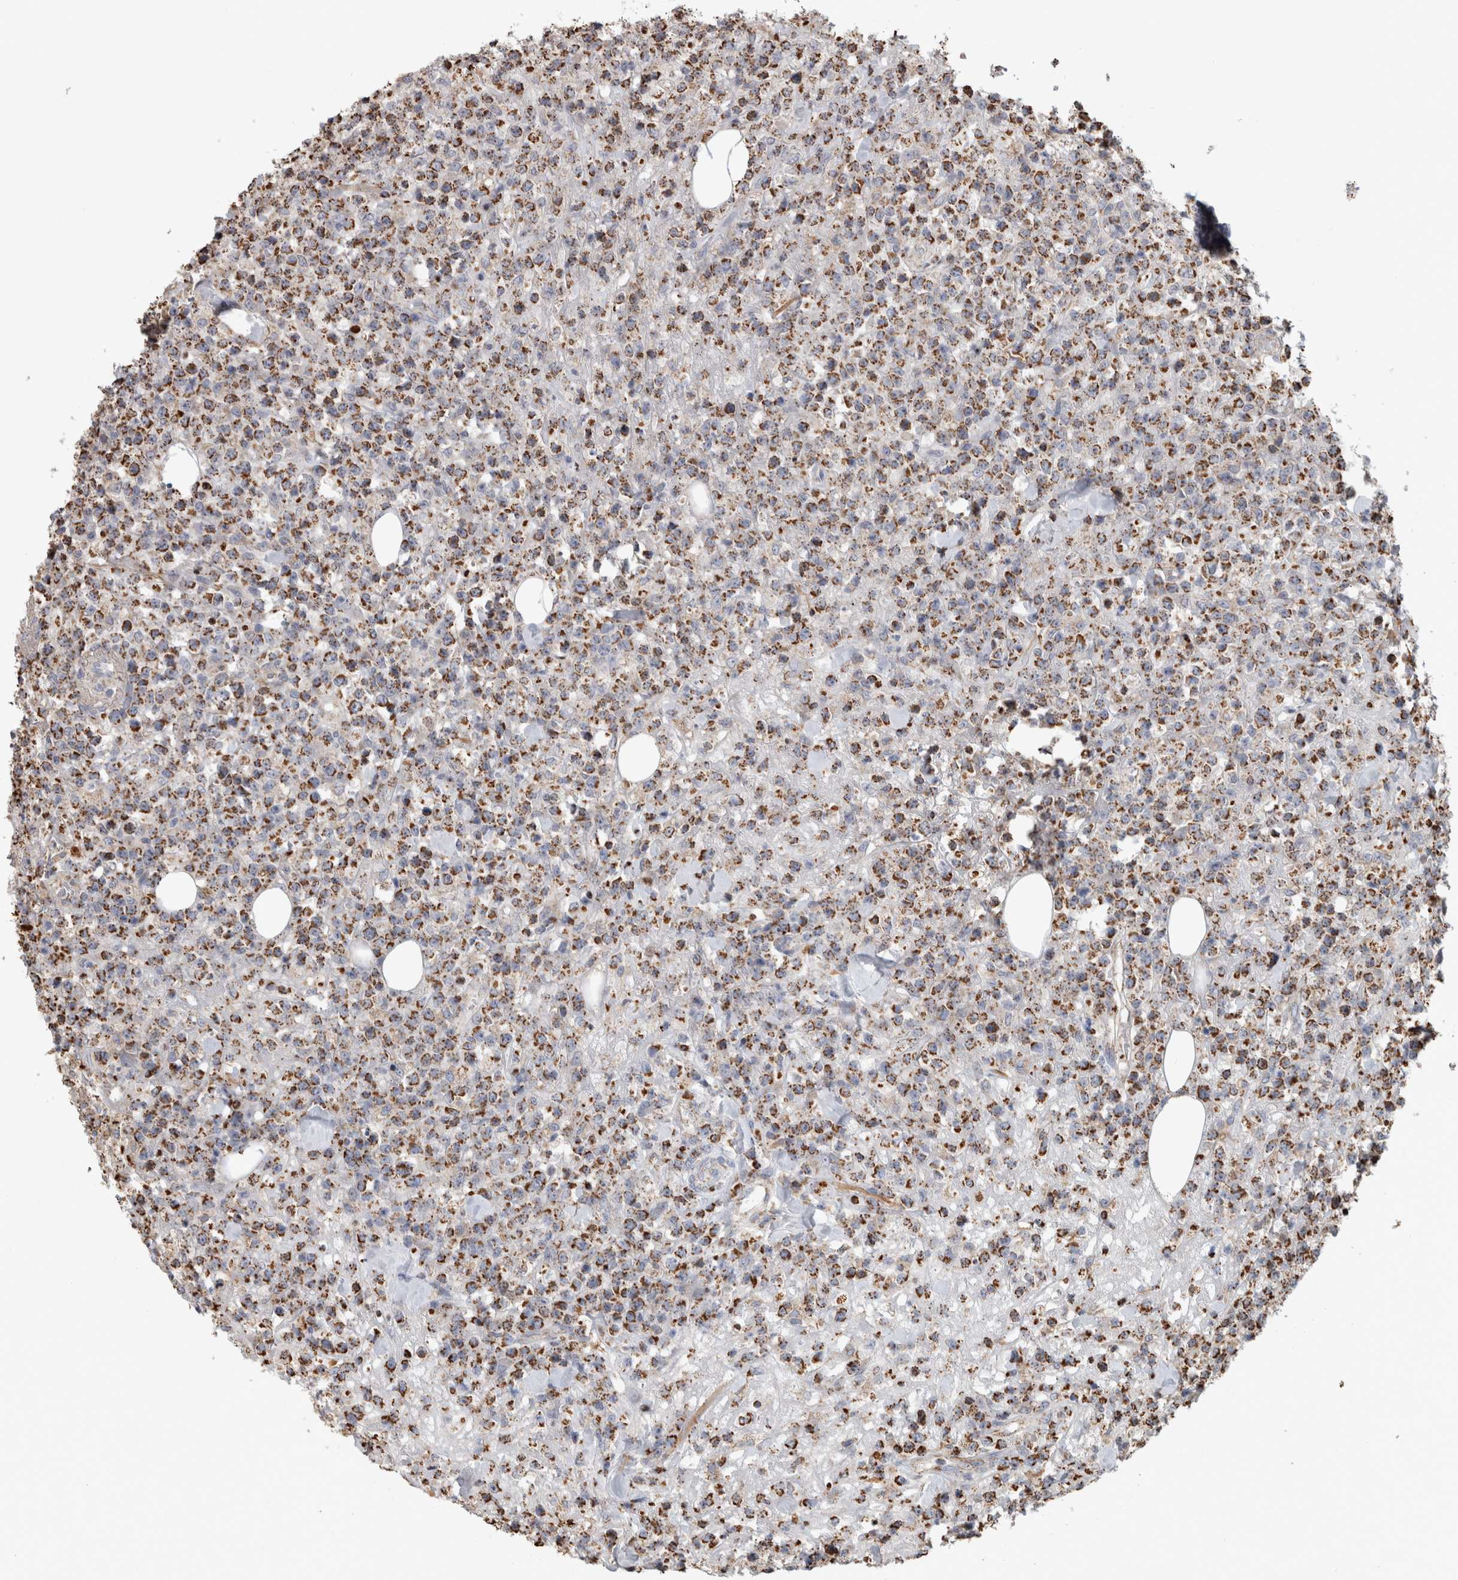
{"staining": {"intensity": "moderate", "quantity": ">75%", "location": "cytoplasmic/membranous"}, "tissue": "lymphoma", "cell_type": "Tumor cells", "image_type": "cancer", "snomed": [{"axis": "morphology", "description": "Malignant lymphoma, non-Hodgkin's type, High grade"}, {"axis": "topography", "description": "Colon"}], "caption": "IHC staining of malignant lymphoma, non-Hodgkin's type (high-grade), which displays medium levels of moderate cytoplasmic/membranous staining in about >75% of tumor cells indicating moderate cytoplasmic/membranous protein positivity. The staining was performed using DAB (brown) for protein detection and nuclei were counterstained in hematoxylin (blue).", "gene": "ST8SIA1", "patient": {"sex": "female", "age": 53}}